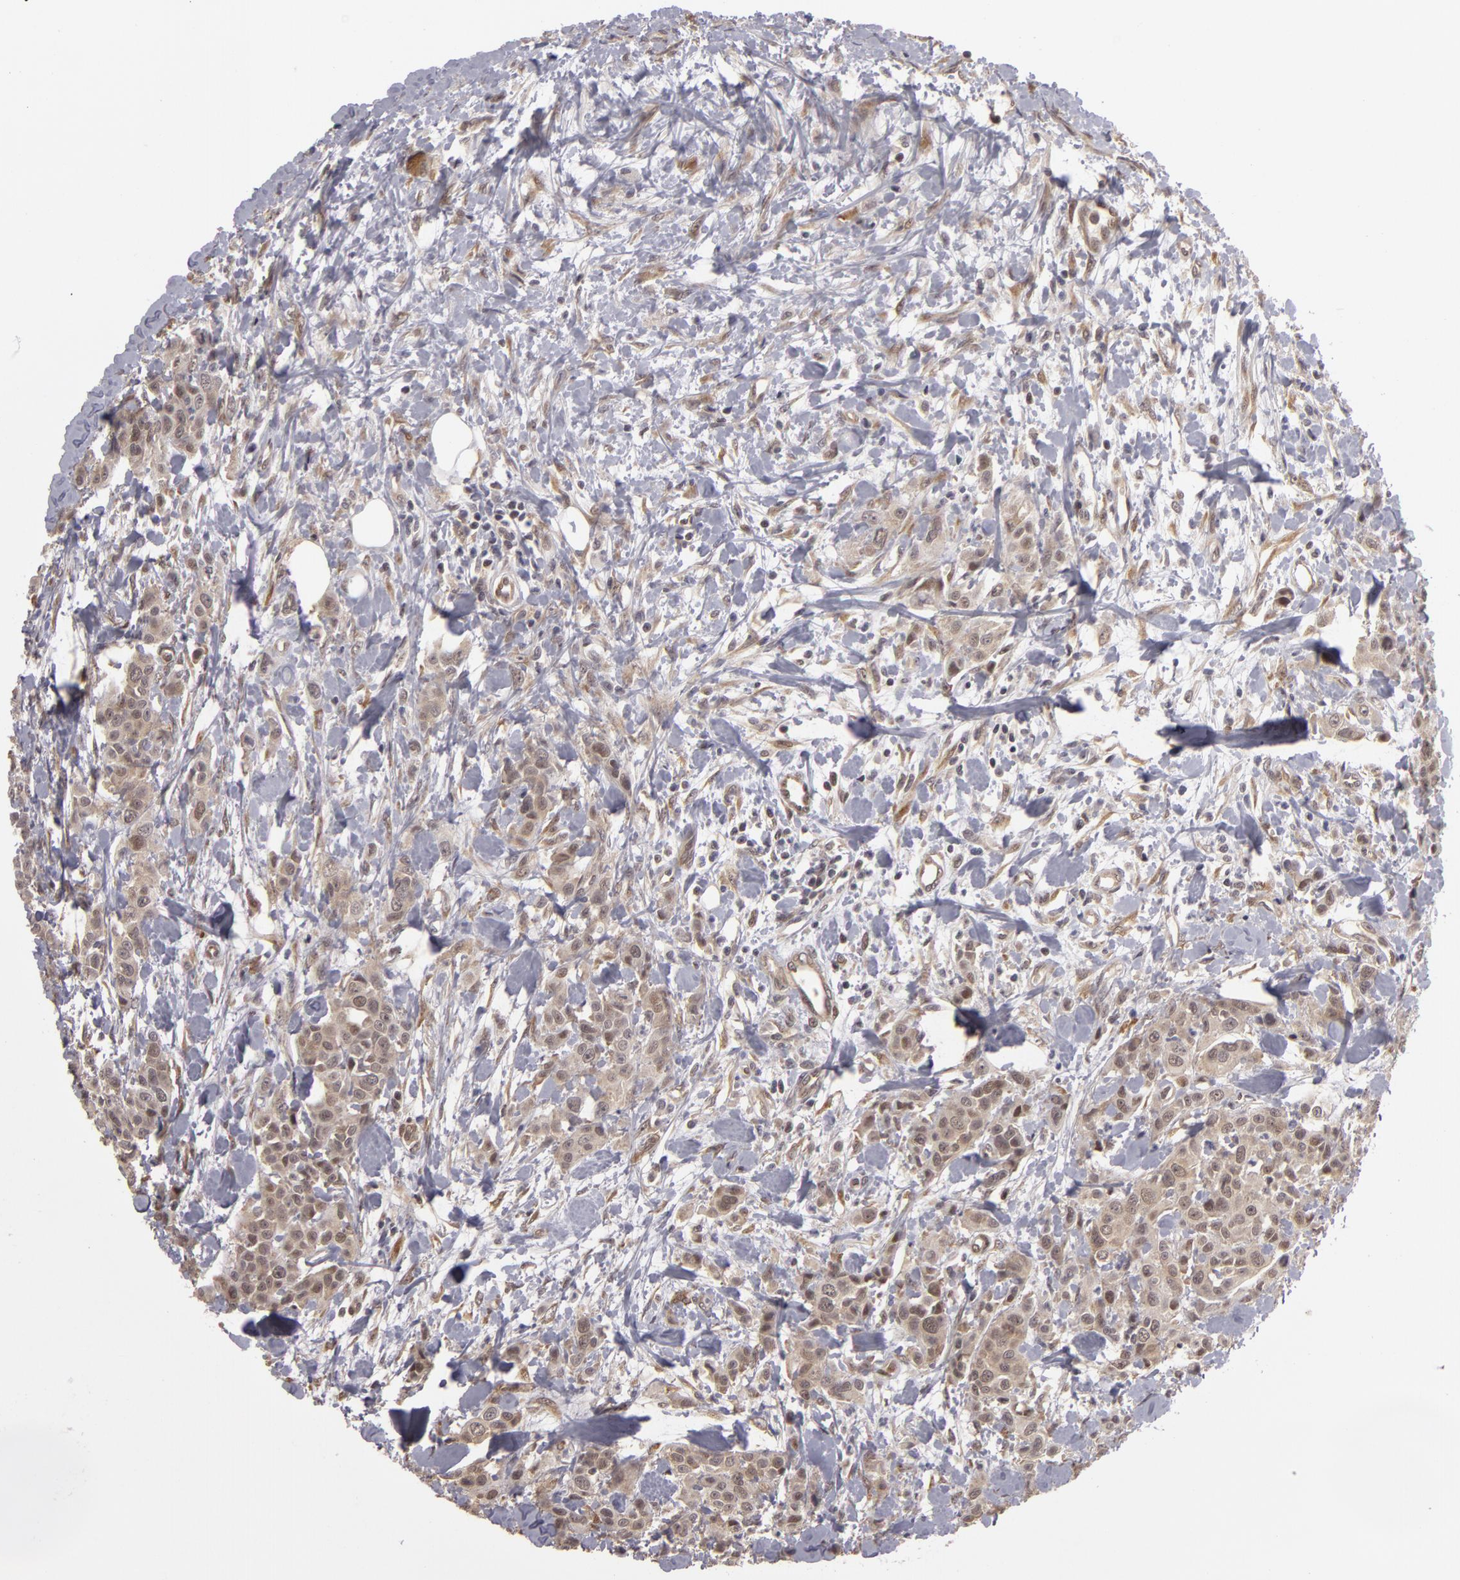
{"staining": {"intensity": "weak", "quantity": "<25%", "location": "cytoplasmic/membranous,nuclear"}, "tissue": "urothelial cancer", "cell_type": "Tumor cells", "image_type": "cancer", "snomed": [{"axis": "morphology", "description": "Urothelial carcinoma, High grade"}, {"axis": "topography", "description": "Urinary bladder"}], "caption": "Protein analysis of urothelial cancer displays no significant expression in tumor cells.", "gene": "ZNF133", "patient": {"sex": "male", "age": 56}}